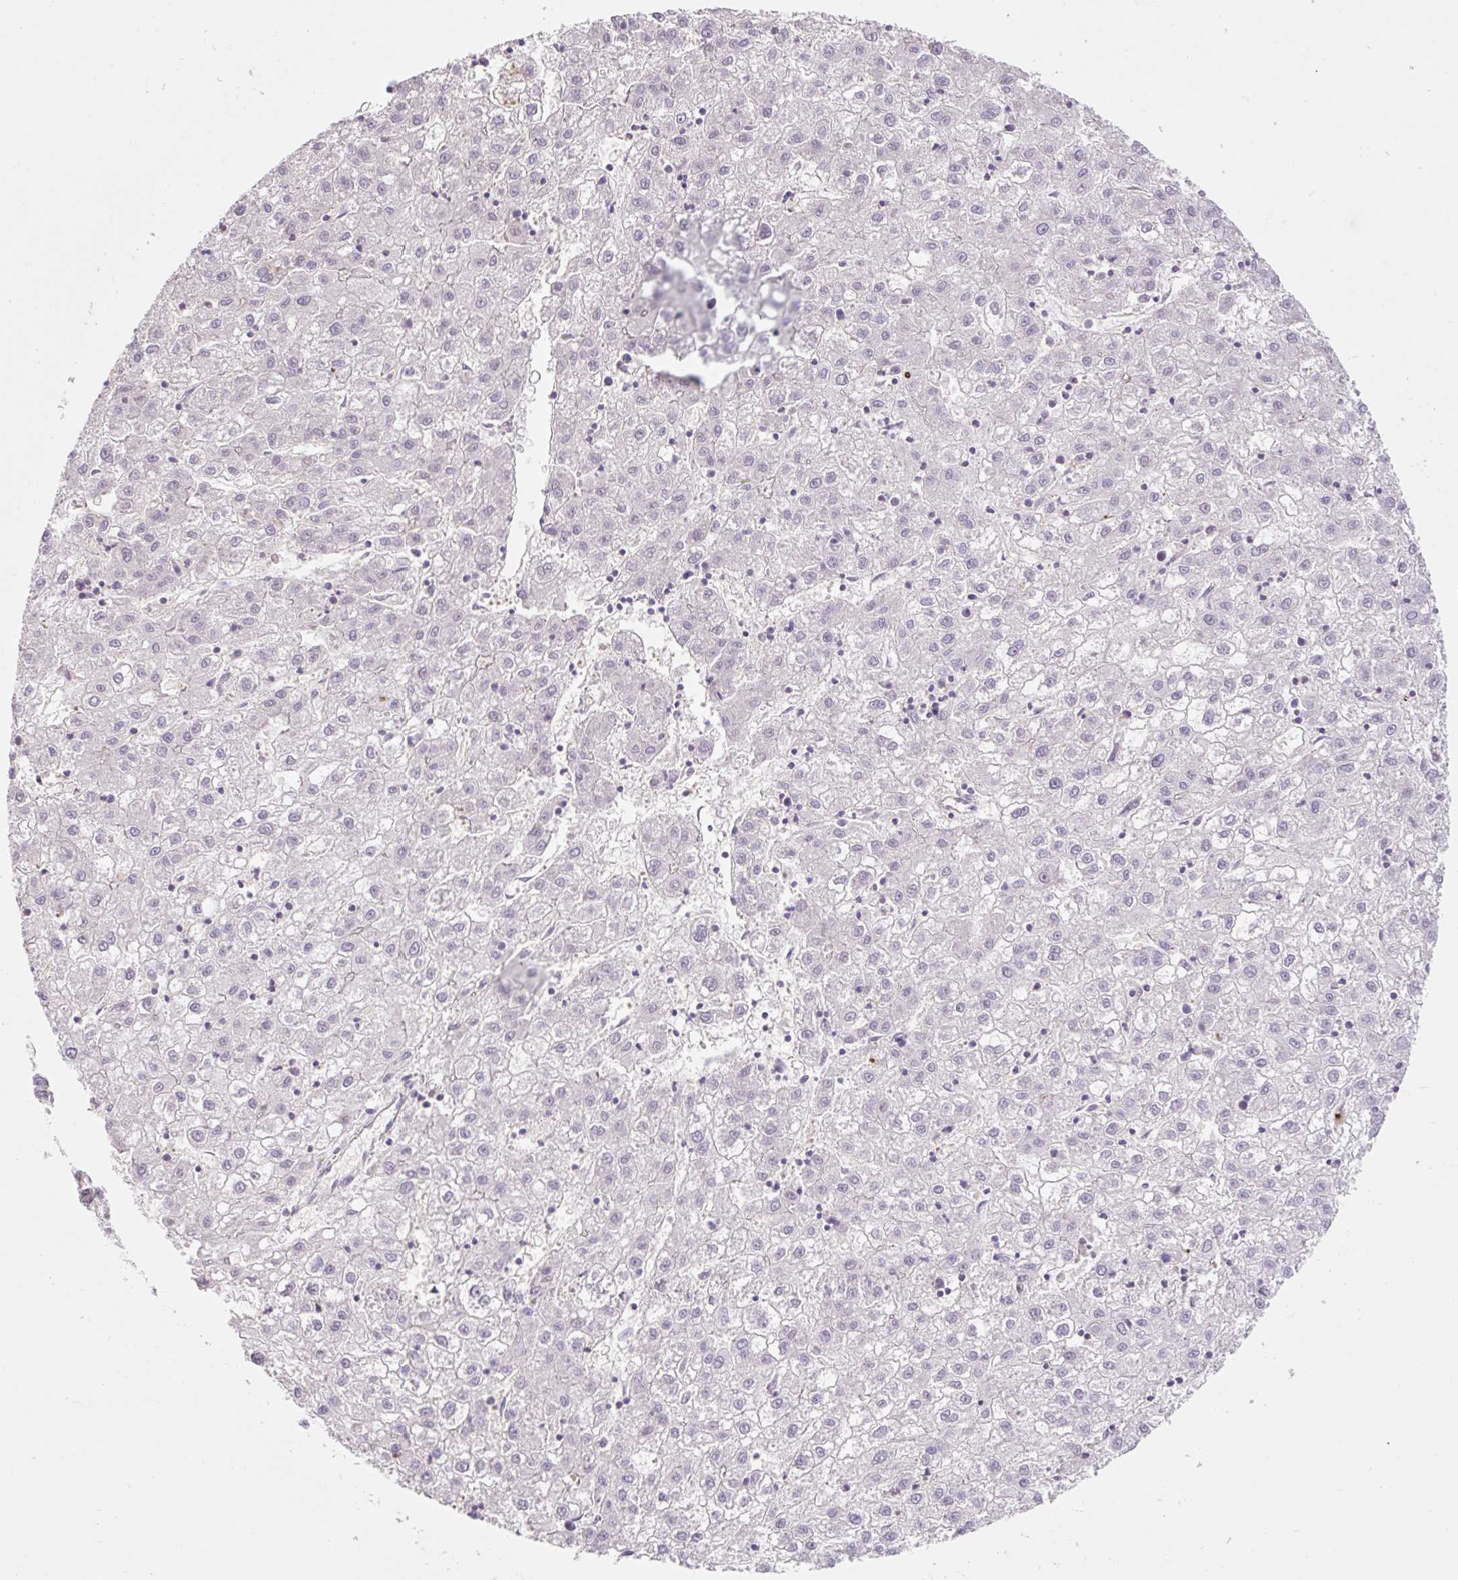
{"staining": {"intensity": "negative", "quantity": "none", "location": "none"}, "tissue": "liver cancer", "cell_type": "Tumor cells", "image_type": "cancer", "snomed": [{"axis": "morphology", "description": "Carcinoma, Hepatocellular, NOS"}, {"axis": "topography", "description": "Liver"}], "caption": "Liver hepatocellular carcinoma stained for a protein using immunohistochemistry displays no positivity tumor cells.", "gene": "ZNF552", "patient": {"sex": "male", "age": 72}}